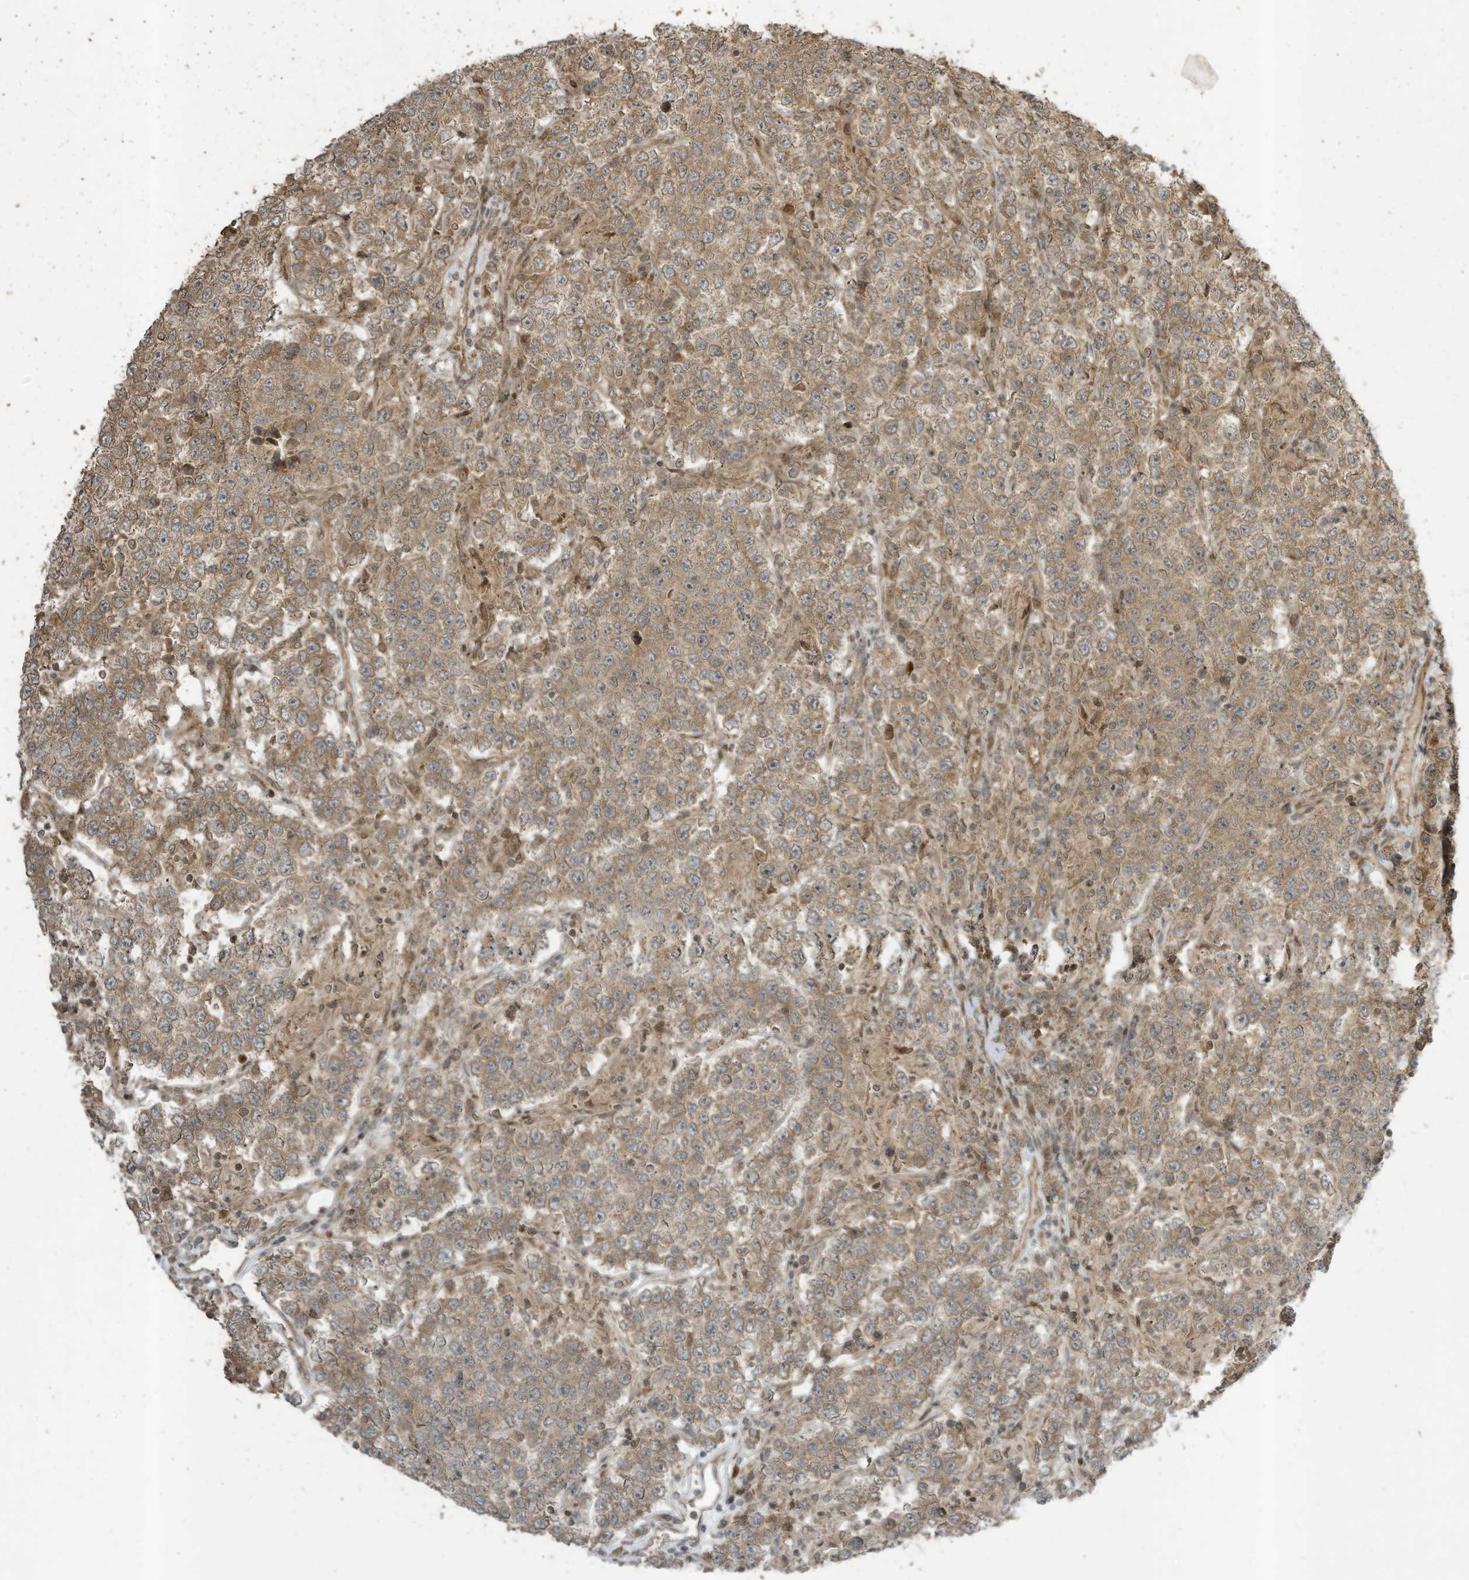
{"staining": {"intensity": "moderate", "quantity": ">75%", "location": "cytoplasmic/membranous"}, "tissue": "testis cancer", "cell_type": "Tumor cells", "image_type": "cancer", "snomed": [{"axis": "morphology", "description": "Normal tissue, NOS"}, {"axis": "morphology", "description": "Urothelial carcinoma, High grade"}, {"axis": "morphology", "description": "Seminoma, NOS"}, {"axis": "morphology", "description": "Carcinoma, Embryonal, NOS"}, {"axis": "topography", "description": "Urinary bladder"}, {"axis": "topography", "description": "Testis"}], "caption": "IHC photomicrograph of neoplastic tissue: embryonal carcinoma (testis) stained using immunohistochemistry shows medium levels of moderate protein expression localized specifically in the cytoplasmic/membranous of tumor cells, appearing as a cytoplasmic/membranous brown color.", "gene": "ZNF653", "patient": {"sex": "male", "age": 41}}